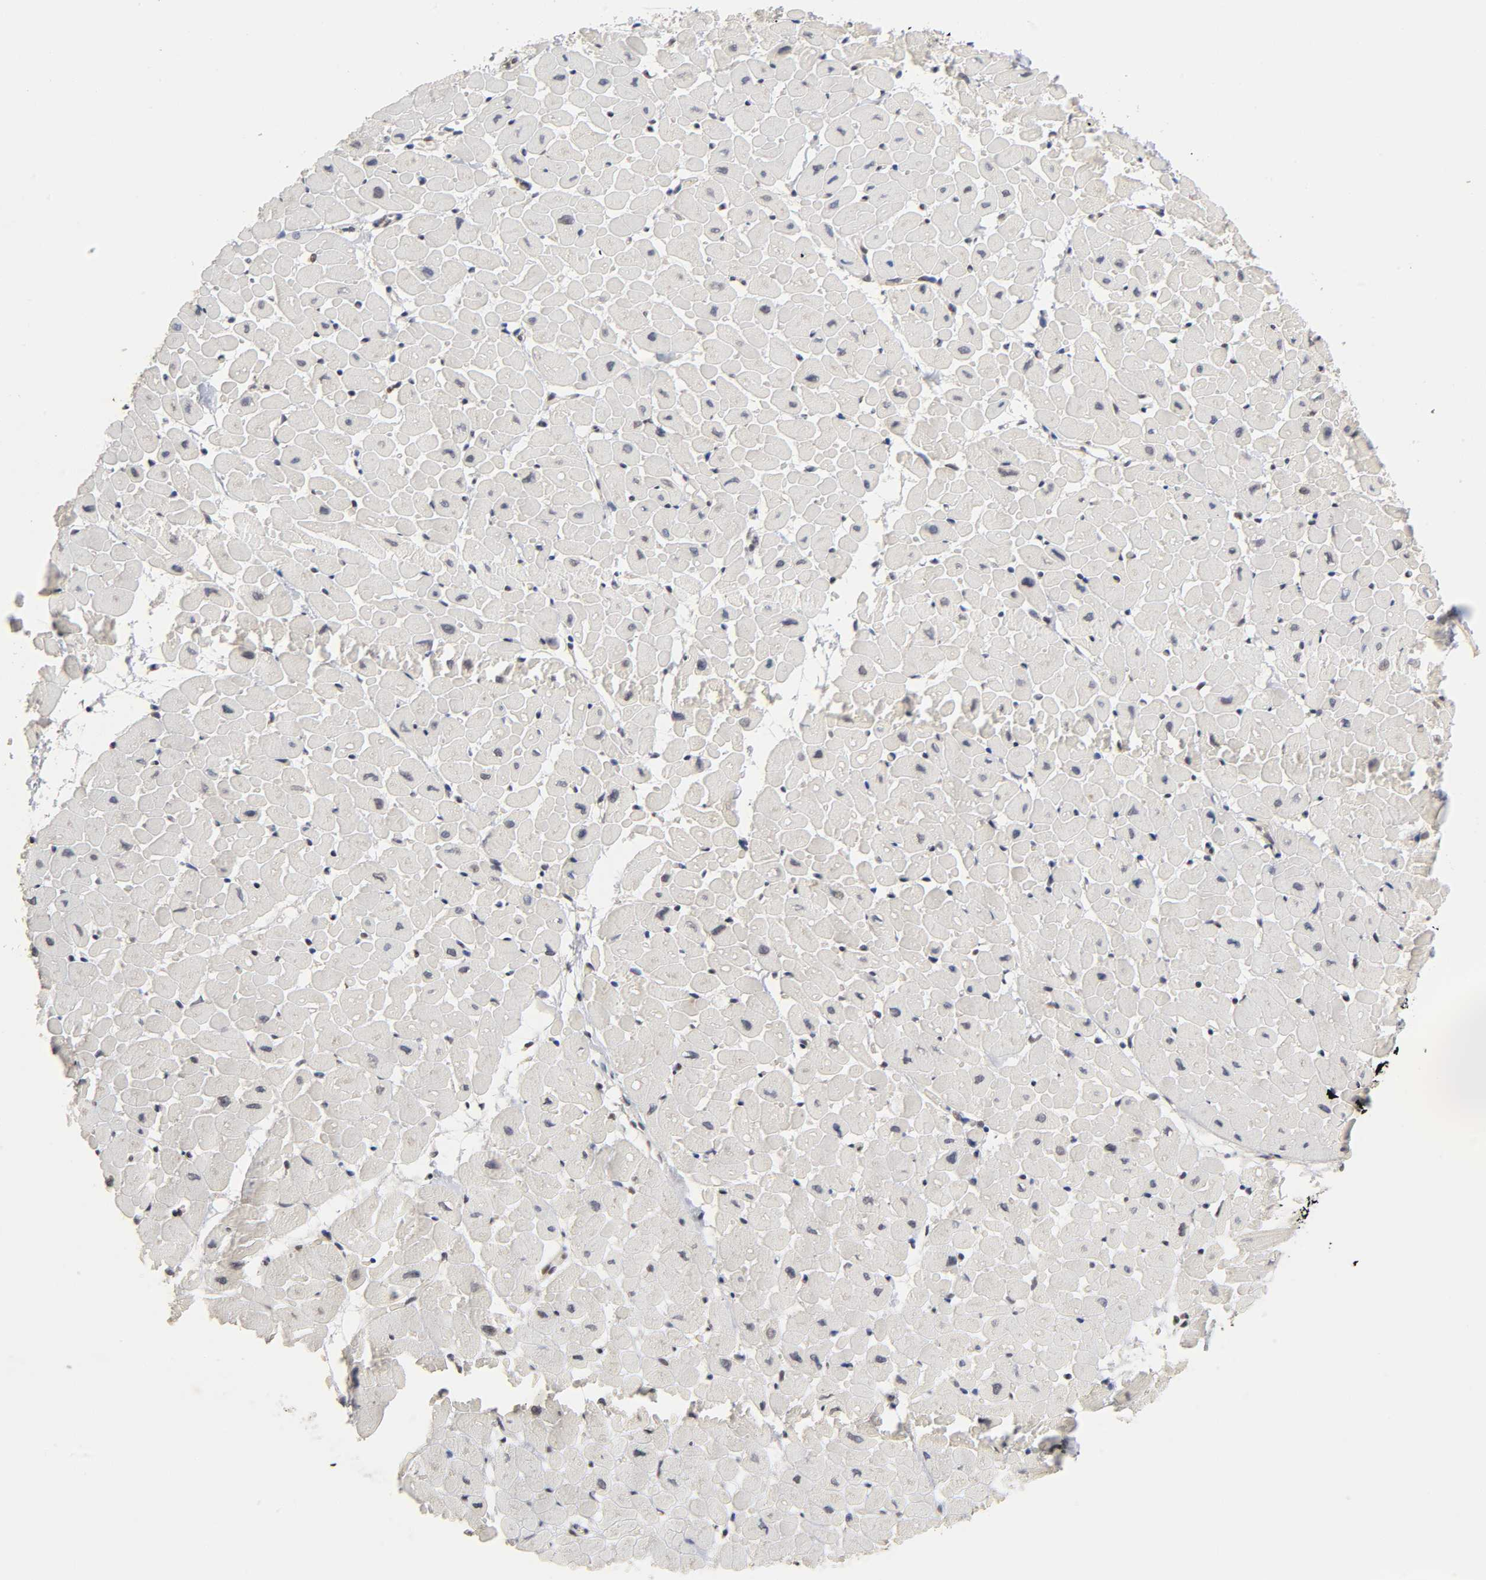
{"staining": {"intensity": "negative", "quantity": "none", "location": "none"}, "tissue": "heart muscle", "cell_type": "Cardiomyocytes", "image_type": "normal", "snomed": [{"axis": "morphology", "description": "Normal tissue, NOS"}, {"axis": "topography", "description": "Heart"}], "caption": "Immunohistochemistry (IHC) of unremarkable heart muscle shows no staining in cardiomyocytes.", "gene": "EP300", "patient": {"sex": "male", "age": 45}}